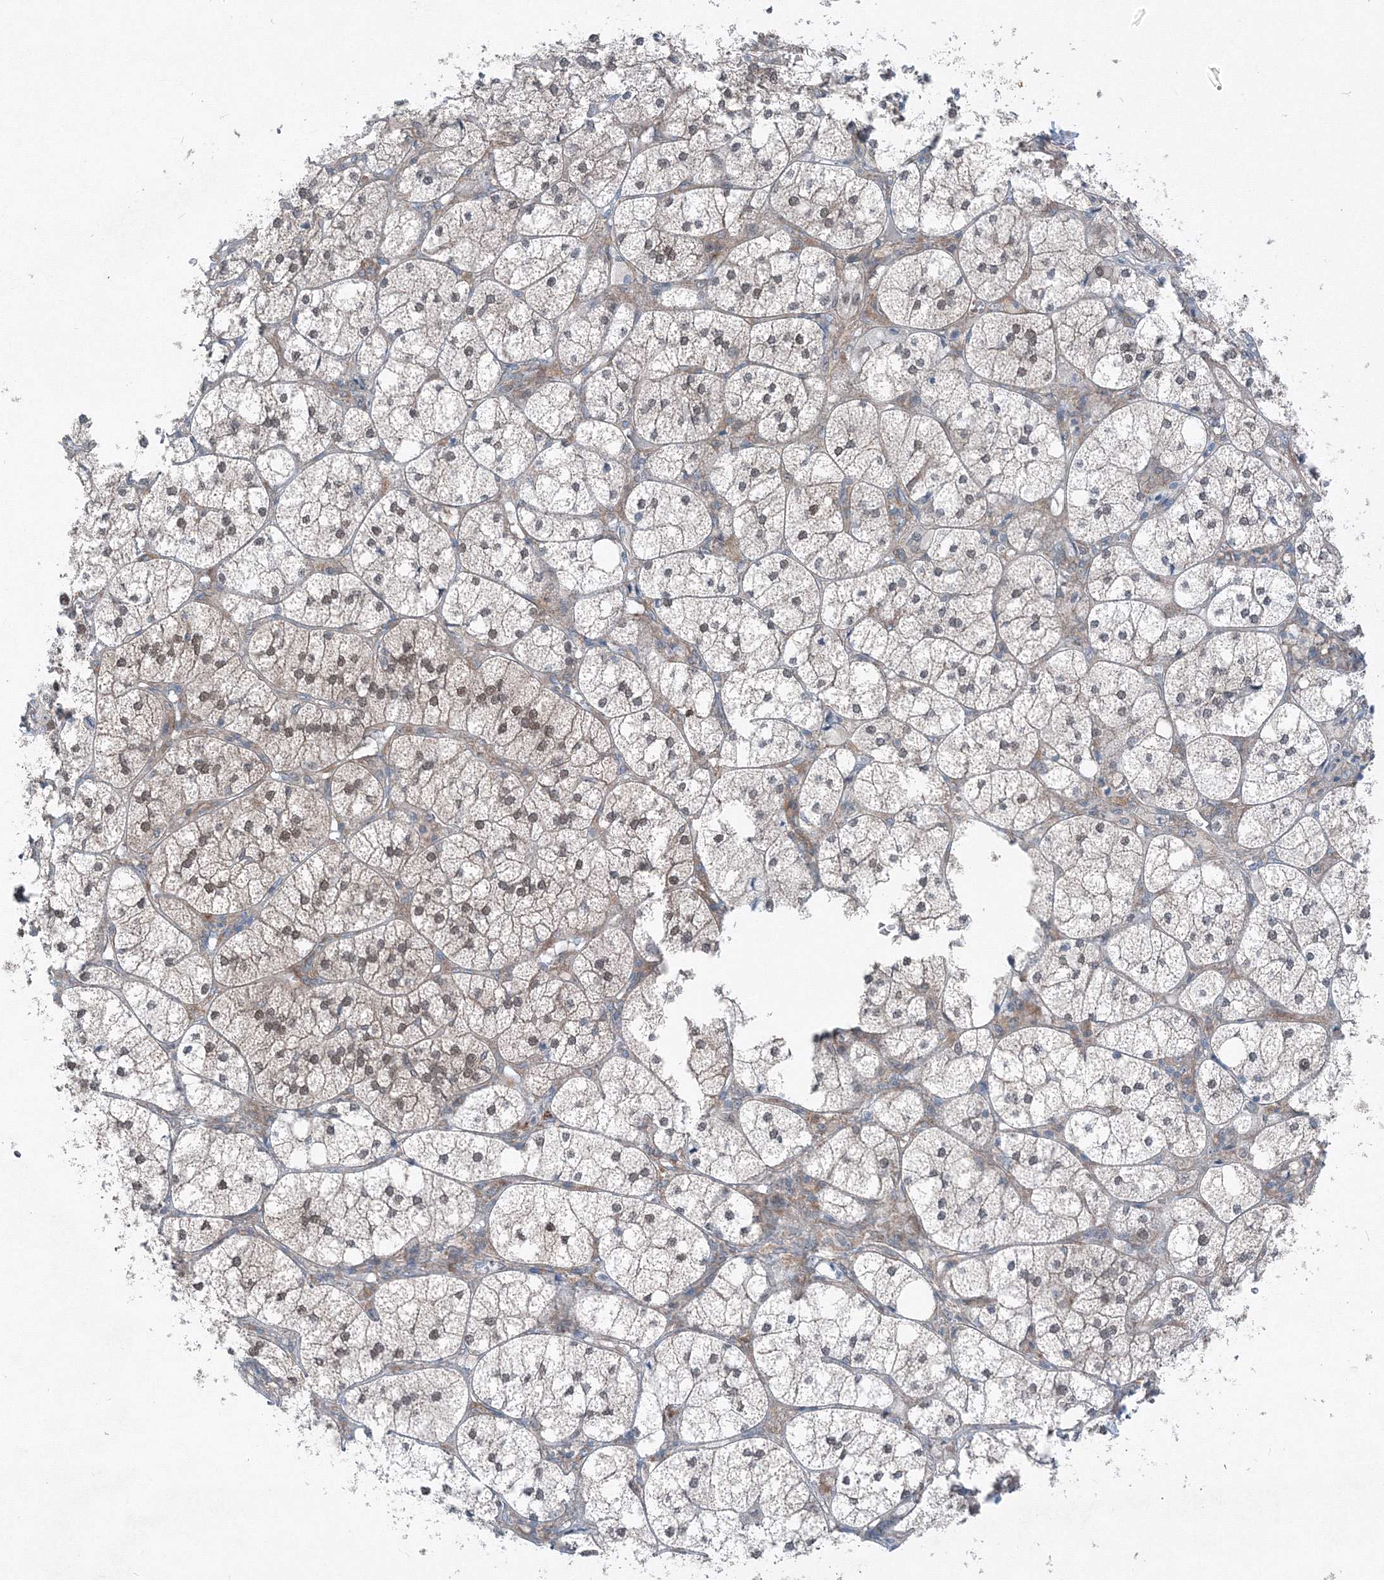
{"staining": {"intensity": "strong", "quantity": "25%-75%", "location": "cytoplasmic/membranous,nuclear"}, "tissue": "adrenal gland", "cell_type": "Glandular cells", "image_type": "normal", "snomed": [{"axis": "morphology", "description": "Normal tissue, NOS"}, {"axis": "topography", "description": "Adrenal gland"}], "caption": "Immunohistochemical staining of unremarkable adrenal gland displays high levels of strong cytoplasmic/membranous,nuclear expression in about 25%-75% of glandular cells. (DAB = brown stain, brightfield microscopy at high magnification).", "gene": "TPRKB", "patient": {"sex": "female", "age": 61}}